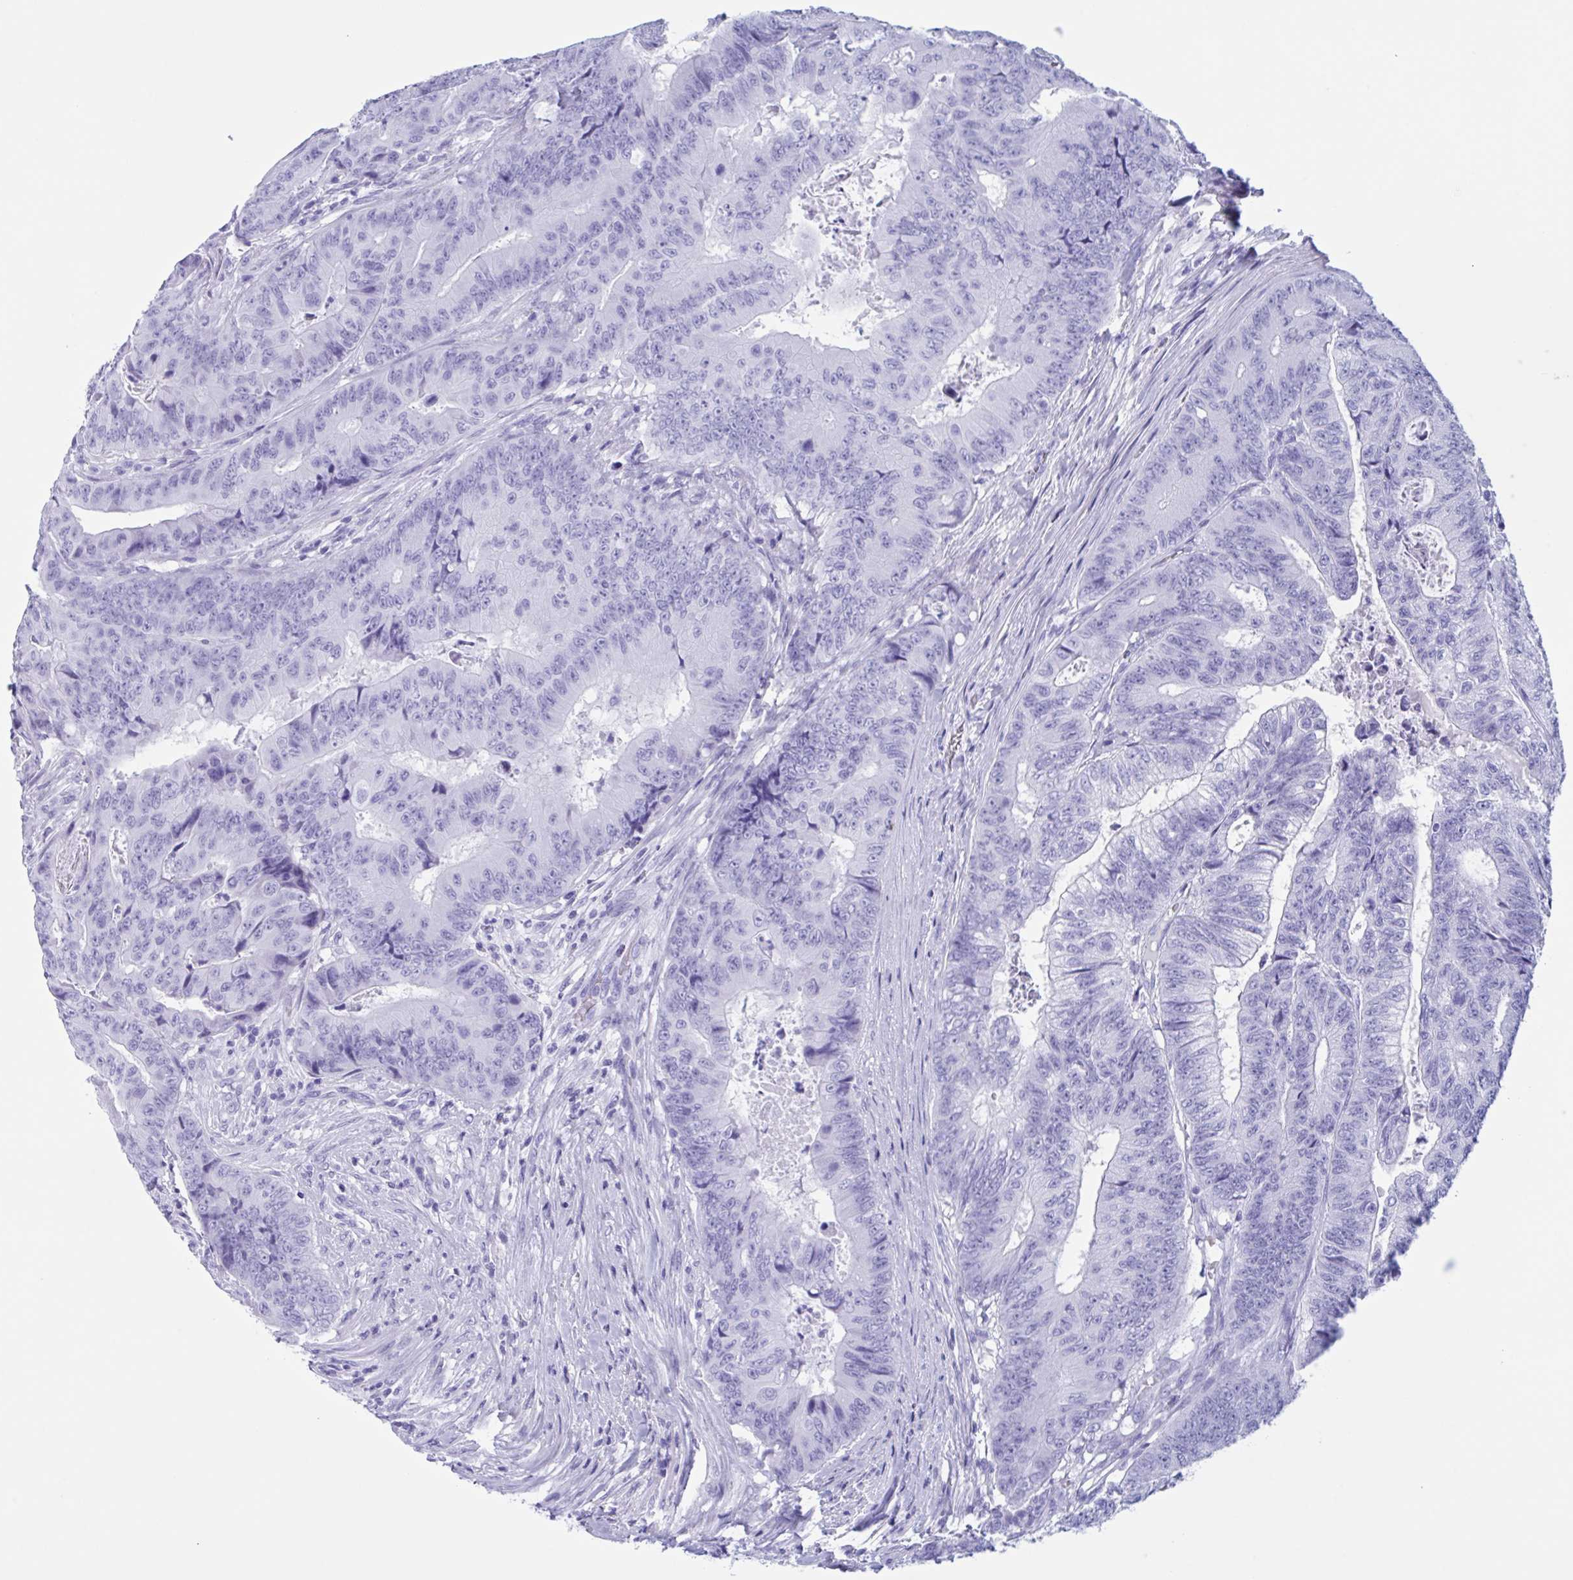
{"staining": {"intensity": "negative", "quantity": "none", "location": "none"}, "tissue": "colorectal cancer", "cell_type": "Tumor cells", "image_type": "cancer", "snomed": [{"axis": "morphology", "description": "Adenocarcinoma, NOS"}, {"axis": "topography", "description": "Colon"}], "caption": "DAB (3,3'-diaminobenzidine) immunohistochemical staining of human colorectal cancer (adenocarcinoma) exhibits no significant positivity in tumor cells.", "gene": "ZNF850", "patient": {"sex": "female", "age": 48}}